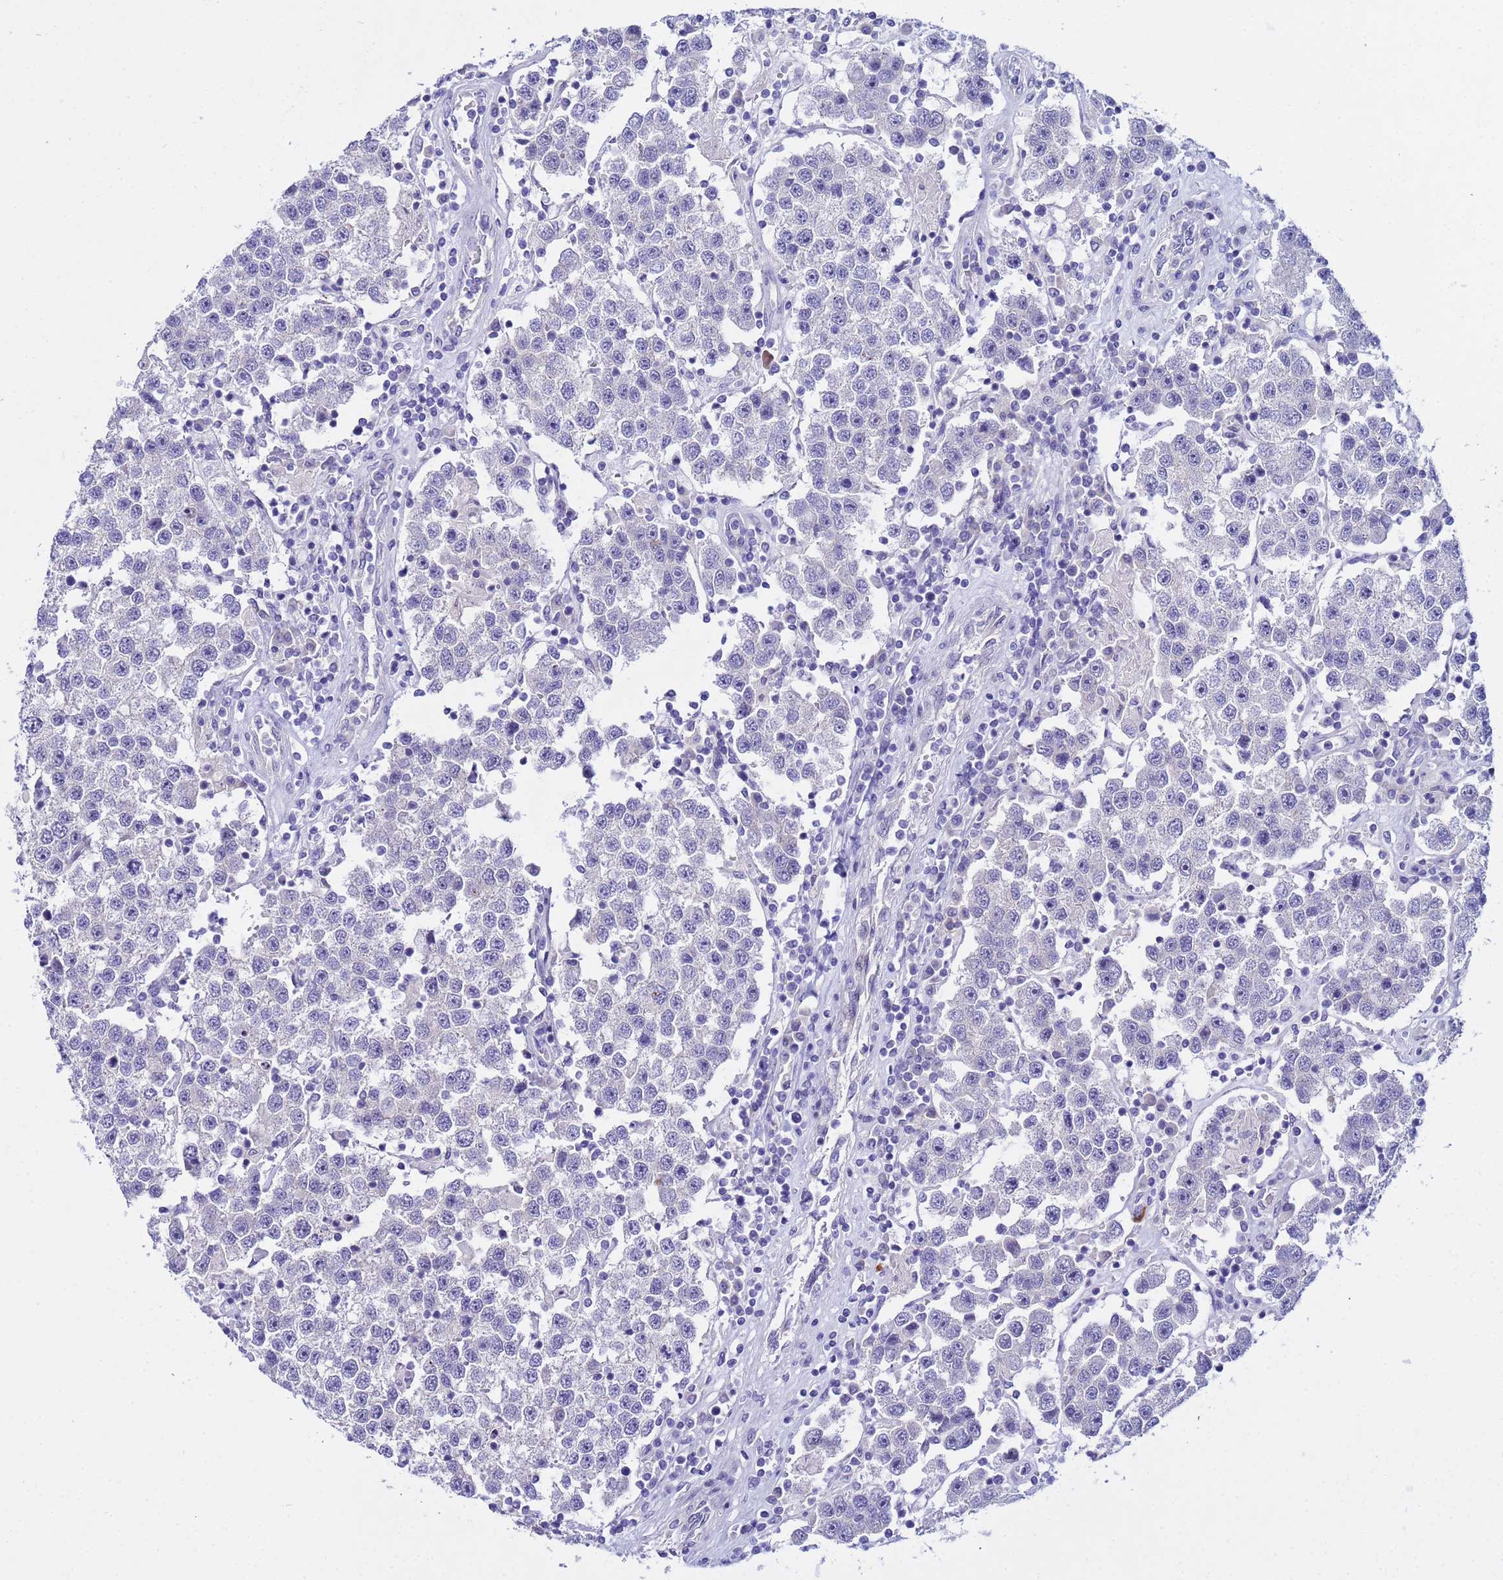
{"staining": {"intensity": "negative", "quantity": "none", "location": "none"}, "tissue": "testis cancer", "cell_type": "Tumor cells", "image_type": "cancer", "snomed": [{"axis": "morphology", "description": "Seminoma, NOS"}, {"axis": "topography", "description": "Testis"}], "caption": "A high-resolution micrograph shows IHC staining of testis seminoma, which displays no significant expression in tumor cells.", "gene": "IGSF11", "patient": {"sex": "male", "age": 37}}